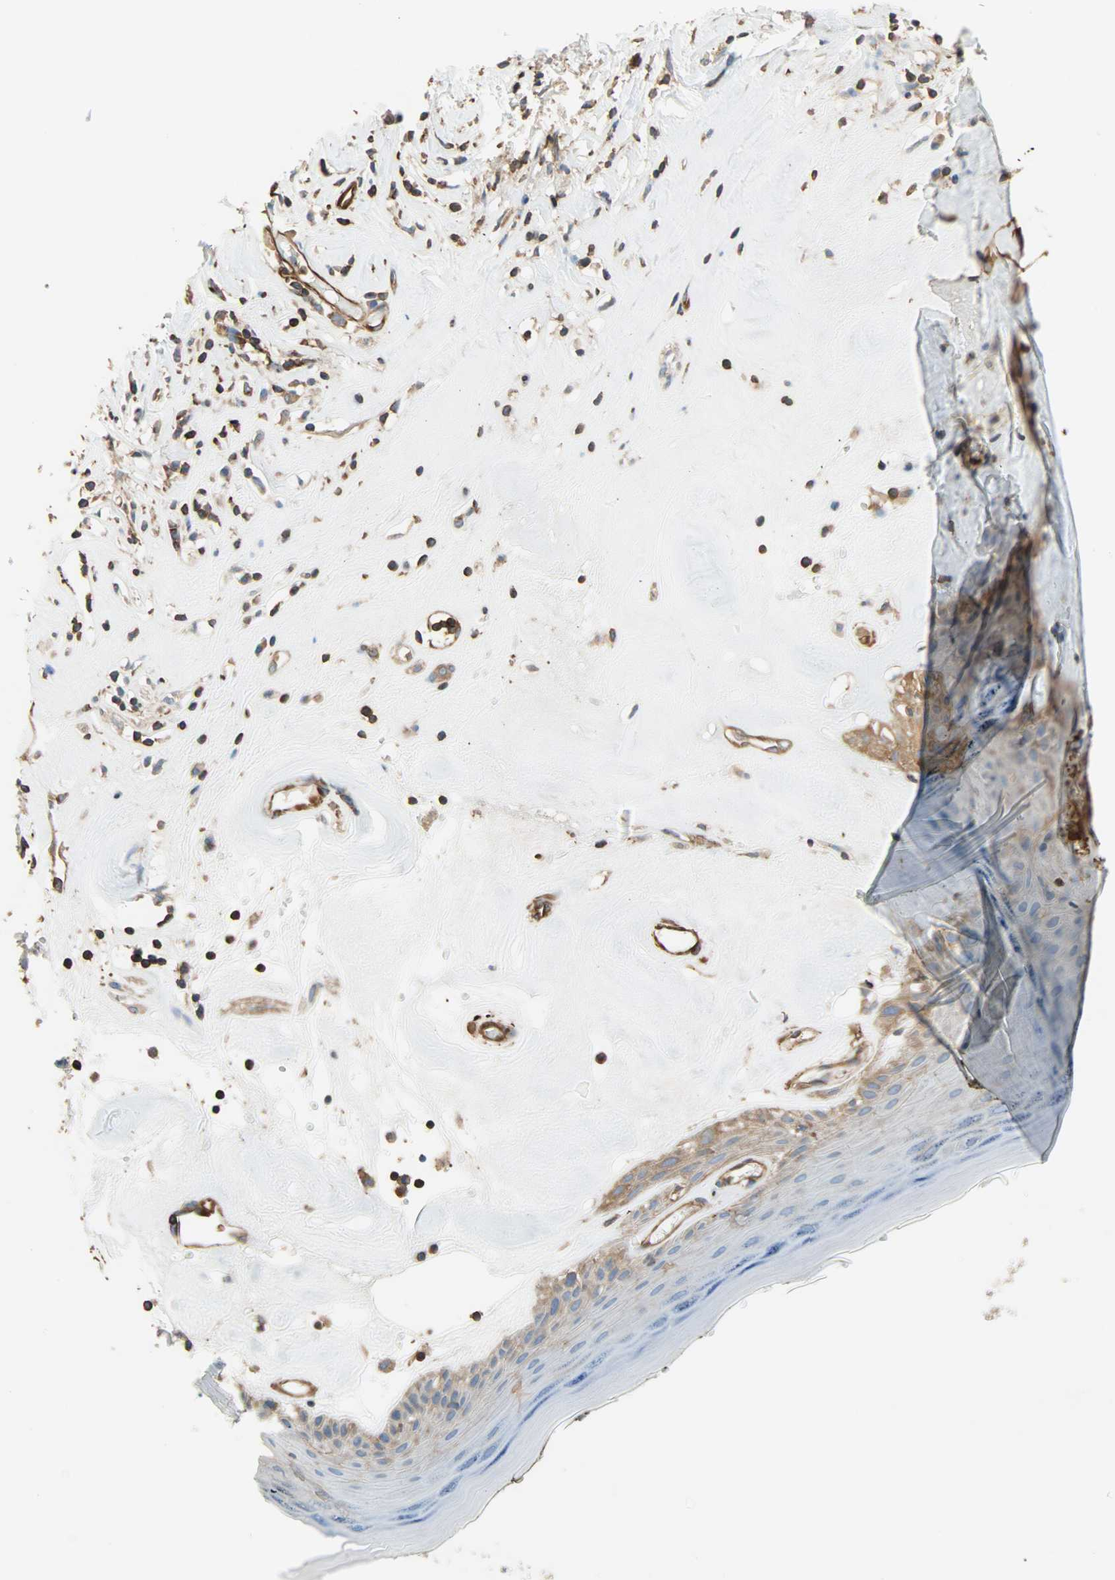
{"staining": {"intensity": "moderate", "quantity": ">75%", "location": "cytoplasmic/membranous"}, "tissue": "skin", "cell_type": "Epidermal cells", "image_type": "normal", "snomed": [{"axis": "morphology", "description": "Normal tissue, NOS"}, {"axis": "morphology", "description": "Inflammation, NOS"}, {"axis": "topography", "description": "Vulva"}], "caption": "Protein expression analysis of unremarkable skin displays moderate cytoplasmic/membranous staining in approximately >75% of epidermal cells. The staining is performed using DAB (3,3'-diaminobenzidine) brown chromogen to label protein expression. The nuclei are counter-stained blue using hematoxylin.", "gene": "GALNT10", "patient": {"sex": "female", "age": 84}}